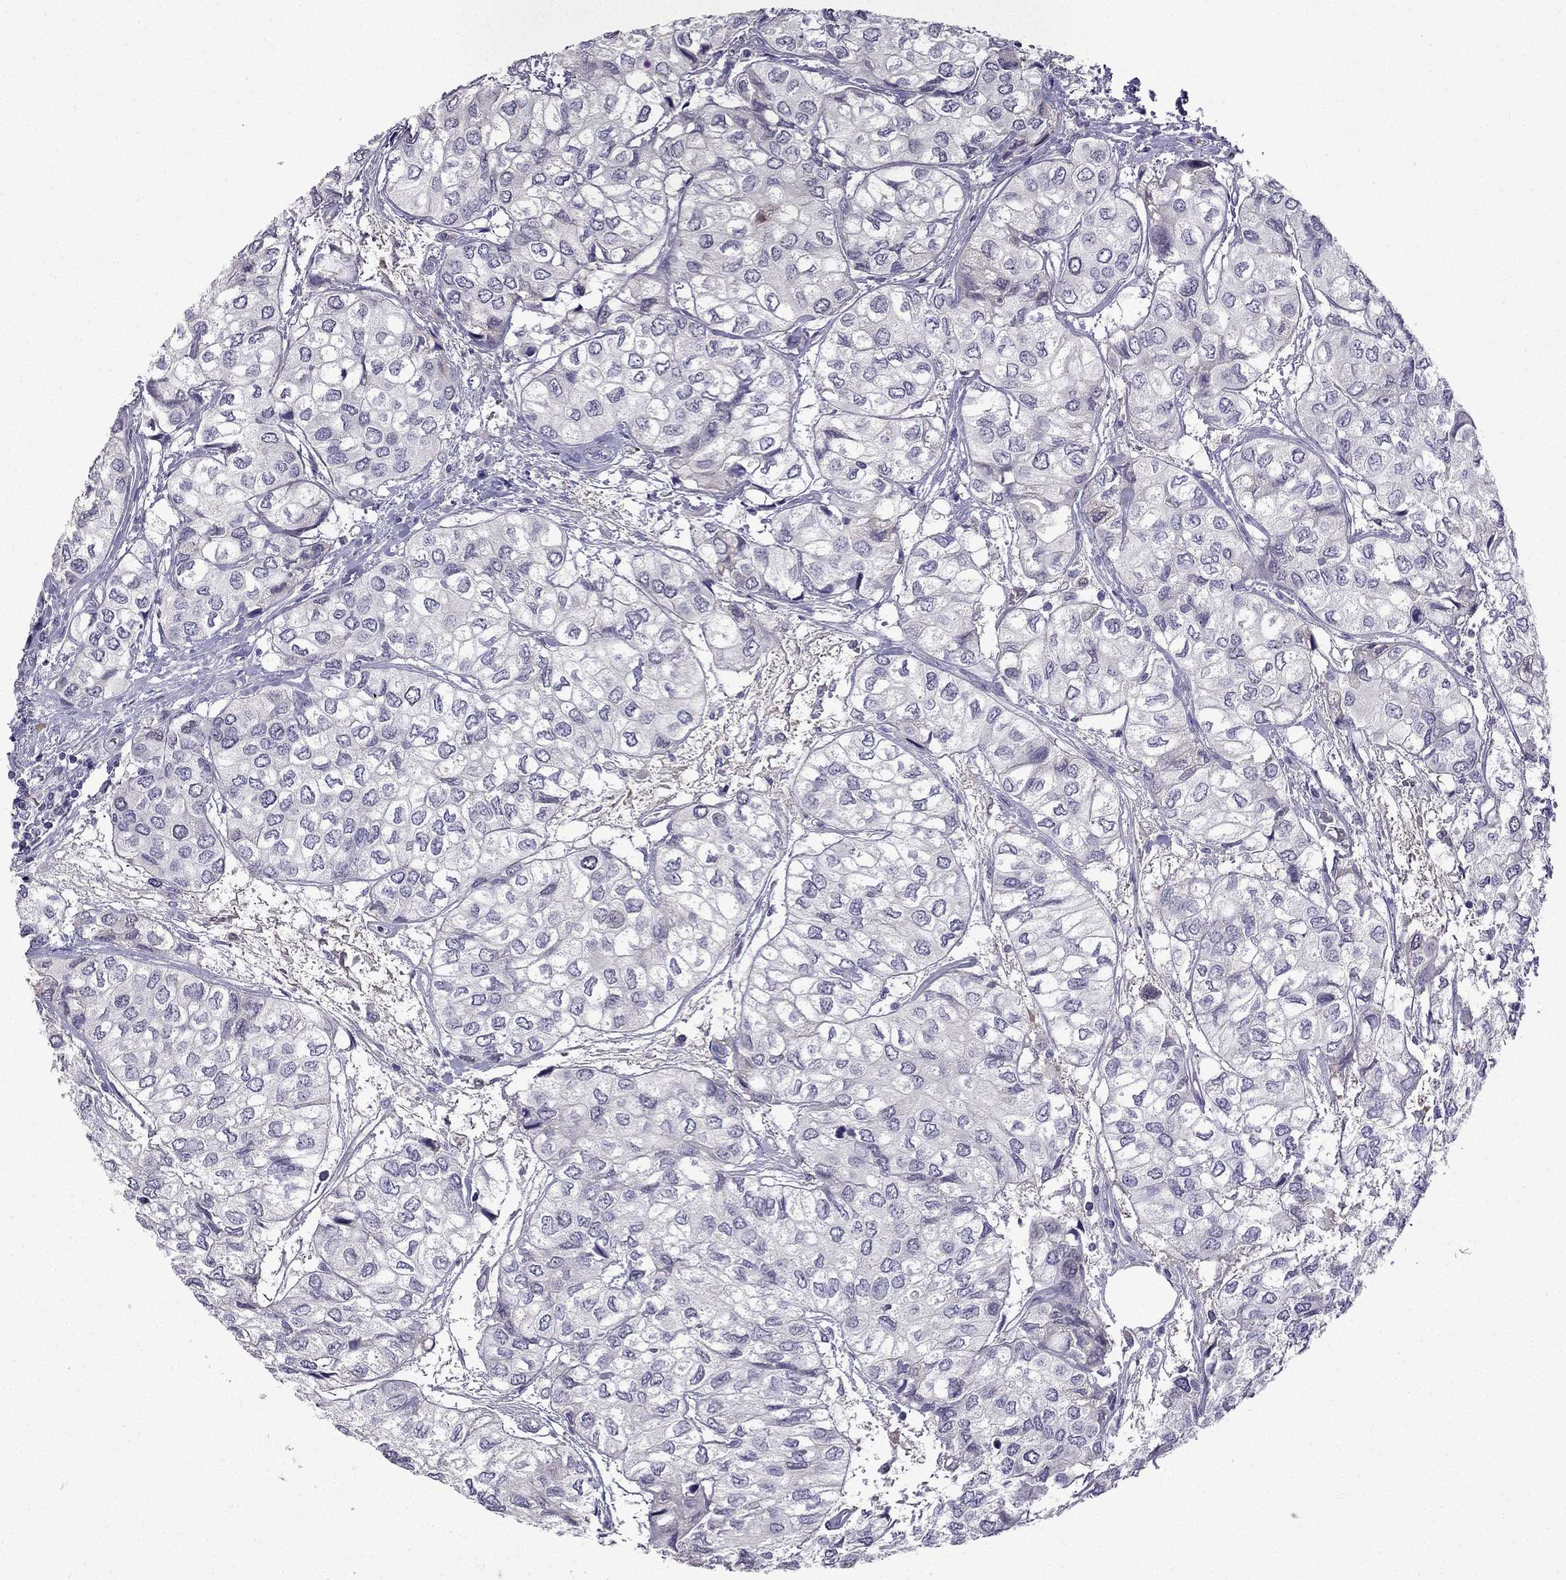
{"staining": {"intensity": "negative", "quantity": "none", "location": "none"}, "tissue": "urothelial cancer", "cell_type": "Tumor cells", "image_type": "cancer", "snomed": [{"axis": "morphology", "description": "Urothelial carcinoma, High grade"}, {"axis": "topography", "description": "Urinary bladder"}], "caption": "Immunohistochemistry (IHC) histopathology image of neoplastic tissue: human urothelial cancer stained with DAB (3,3'-diaminobenzidine) reveals no significant protein expression in tumor cells.", "gene": "UHRF1", "patient": {"sex": "male", "age": 73}}